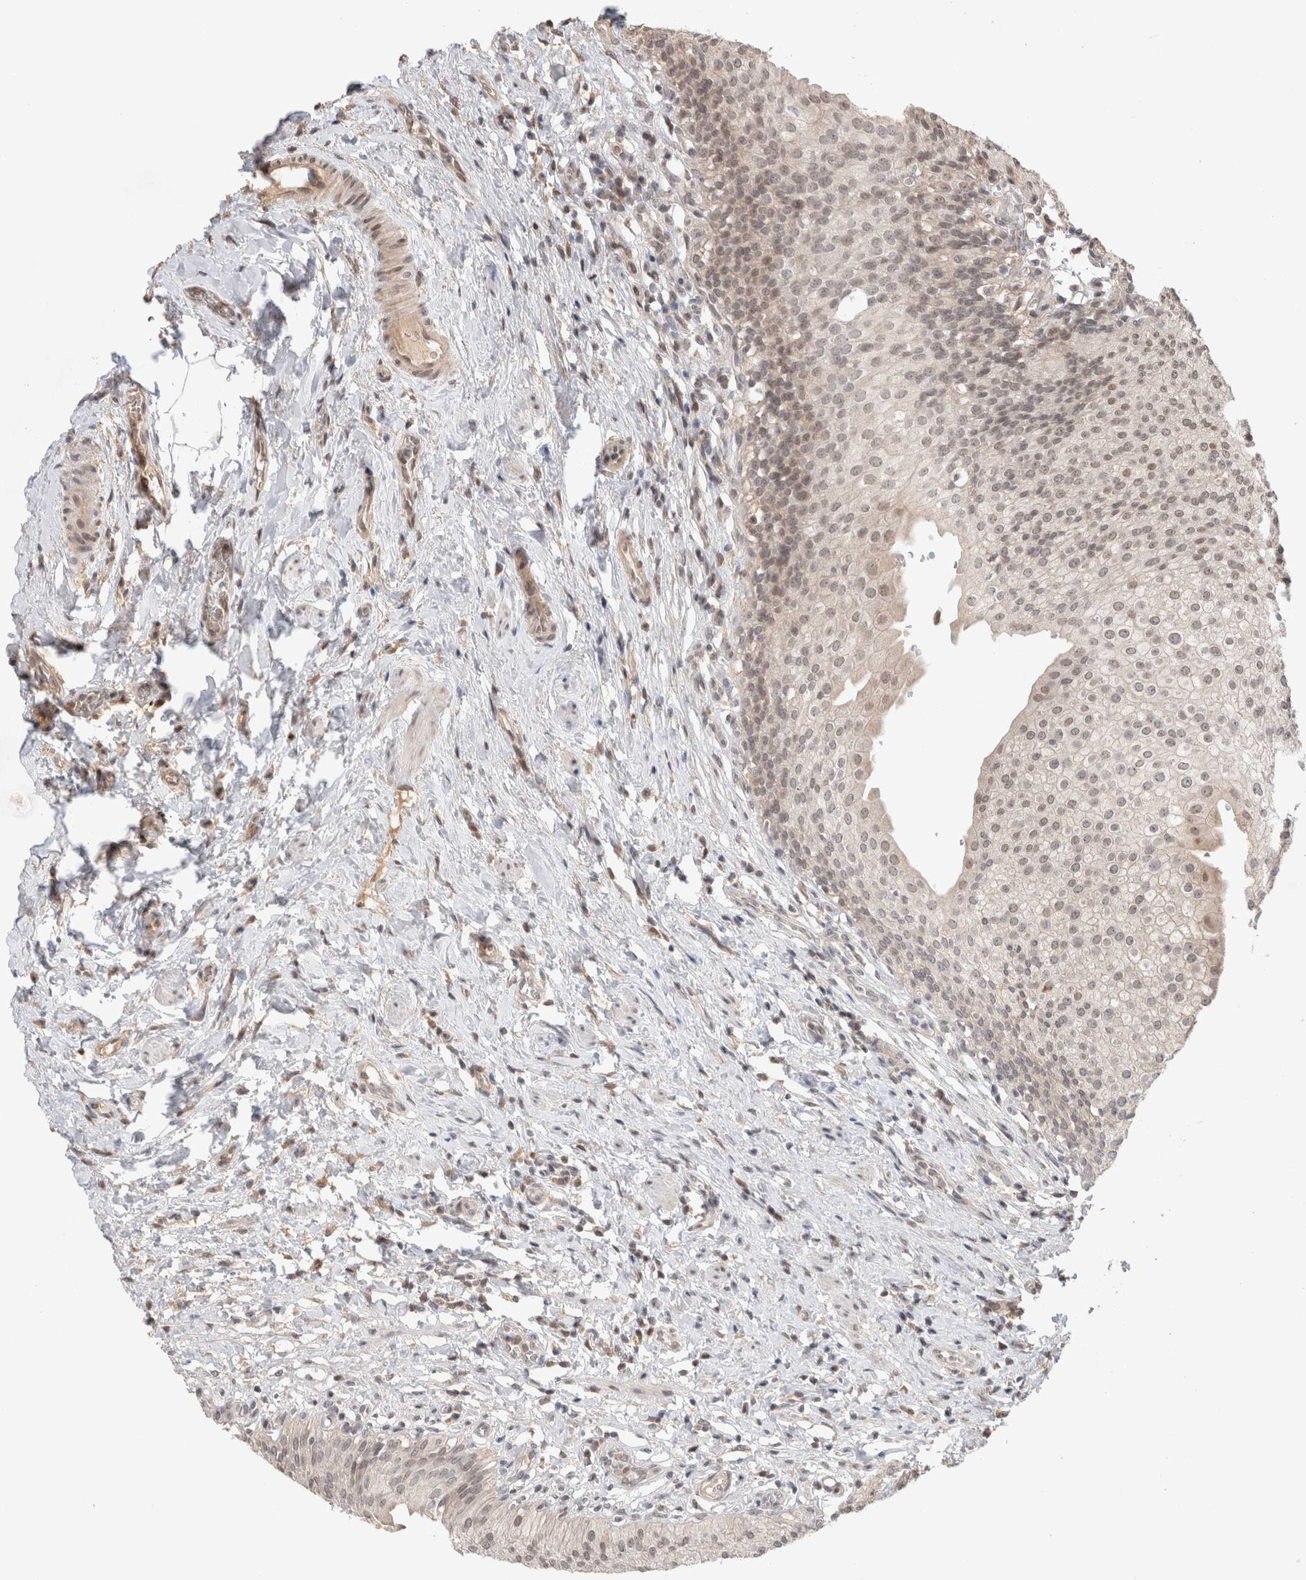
{"staining": {"intensity": "weak", "quantity": "25%-75%", "location": "nuclear"}, "tissue": "urothelial cancer", "cell_type": "Tumor cells", "image_type": "cancer", "snomed": [{"axis": "morphology", "description": "Normal tissue, NOS"}, {"axis": "morphology", "description": "Urothelial carcinoma, Low grade"}, {"axis": "topography", "description": "Smooth muscle"}, {"axis": "topography", "description": "Urinary bladder"}], "caption": "Immunohistochemistry staining of low-grade urothelial carcinoma, which reveals low levels of weak nuclear staining in about 25%-75% of tumor cells indicating weak nuclear protein positivity. The staining was performed using DAB (3,3'-diaminobenzidine) (brown) for protein detection and nuclei were counterstained in hematoxylin (blue).", "gene": "SYDE2", "patient": {"sex": "male", "age": 60}}